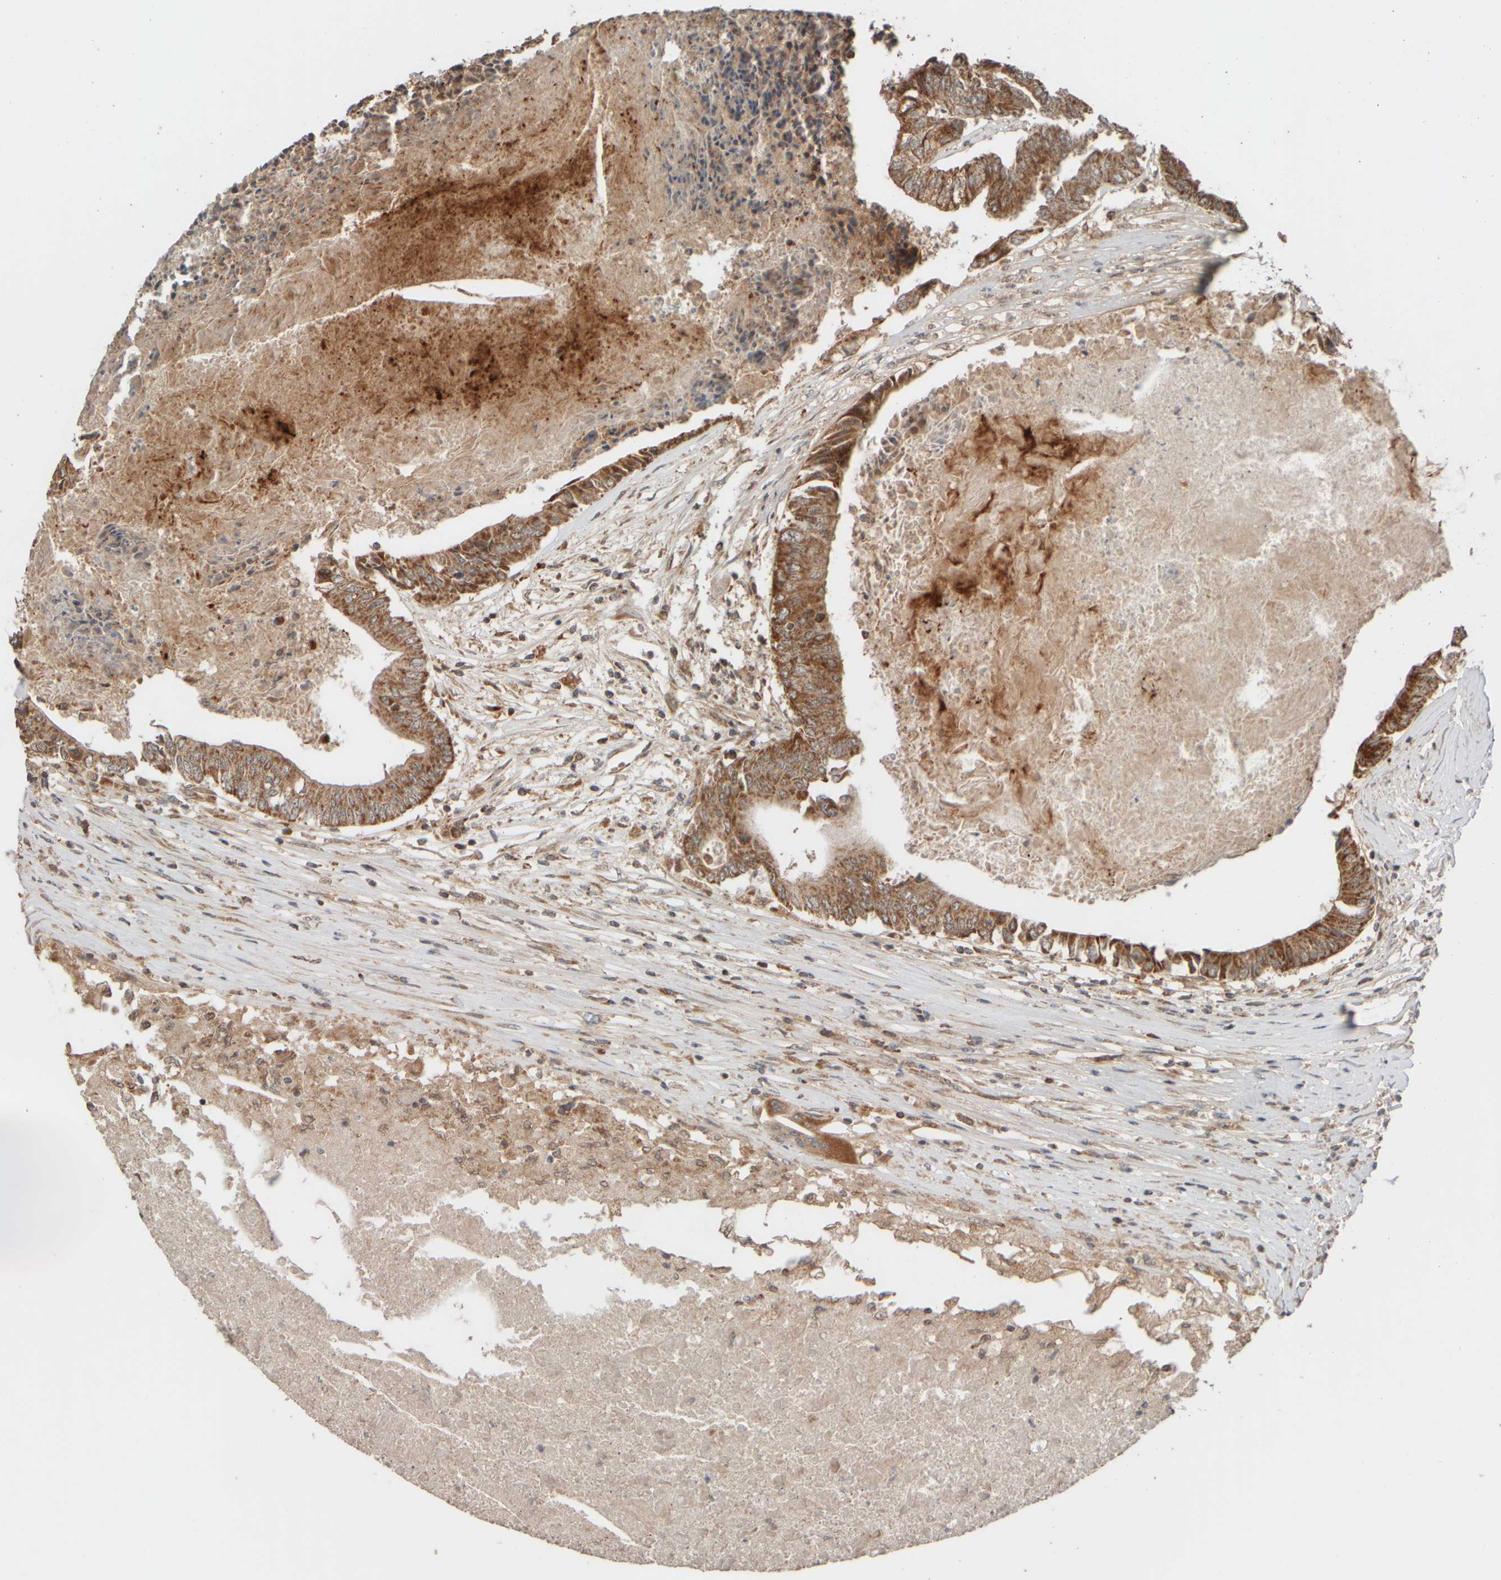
{"staining": {"intensity": "moderate", "quantity": ">75%", "location": "cytoplasmic/membranous"}, "tissue": "colorectal cancer", "cell_type": "Tumor cells", "image_type": "cancer", "snomed": [{"axis": "morphology", "description": "Adenocarcinoma, NOS"}, {"axis": "topography", "description": "Rectum"}], "caption": "Immunohistochemical staining of human colorectal cancer (adenocarcinoma) shows moderate cytoplasmic/membranous protein staining in approximately >75% of tumor cells.", "gene": "EIF2B3", "patient": {"sex": "male", "age": 63}}